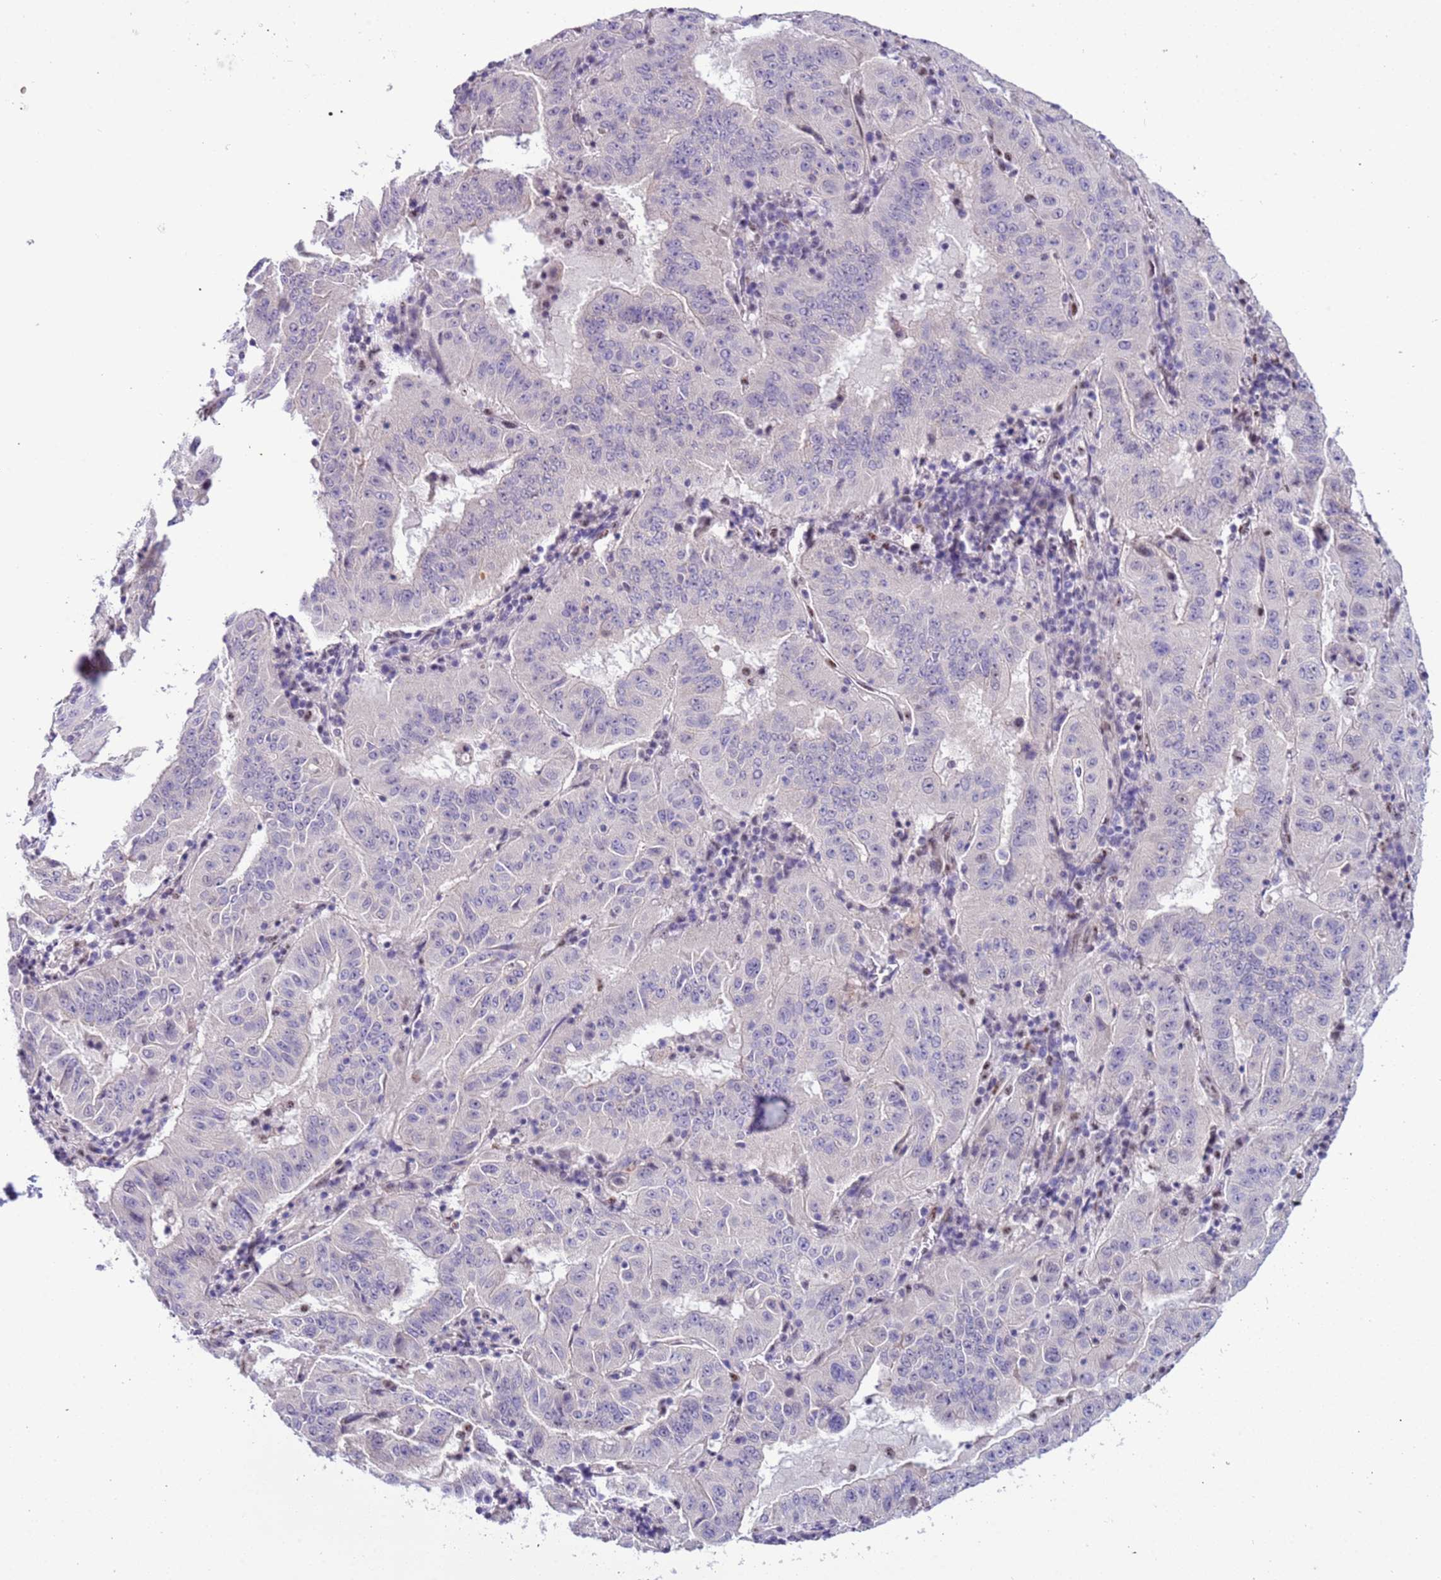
{"staining": {"intensity": "negative", "quantity": "none", "location": "none"}, "tissue": "pancreatic cancer", "cell_type": "Tumor cells", "image_type": "cancer", "snomed": [{"axis": "morphology", "description": "Adenocarcinoma, NOS"}, {"axis": "topography", "description": "Pancreas"}], "caption": "Immunohistochemistry (IHC) histopathology image of adenocarcinoma (pancreatic) stained for a protein (brown), which demonstrates no positivity in tumor cells.", "gene": "PLEKHH1", "patient": {"sex": "male", "age": 63}}